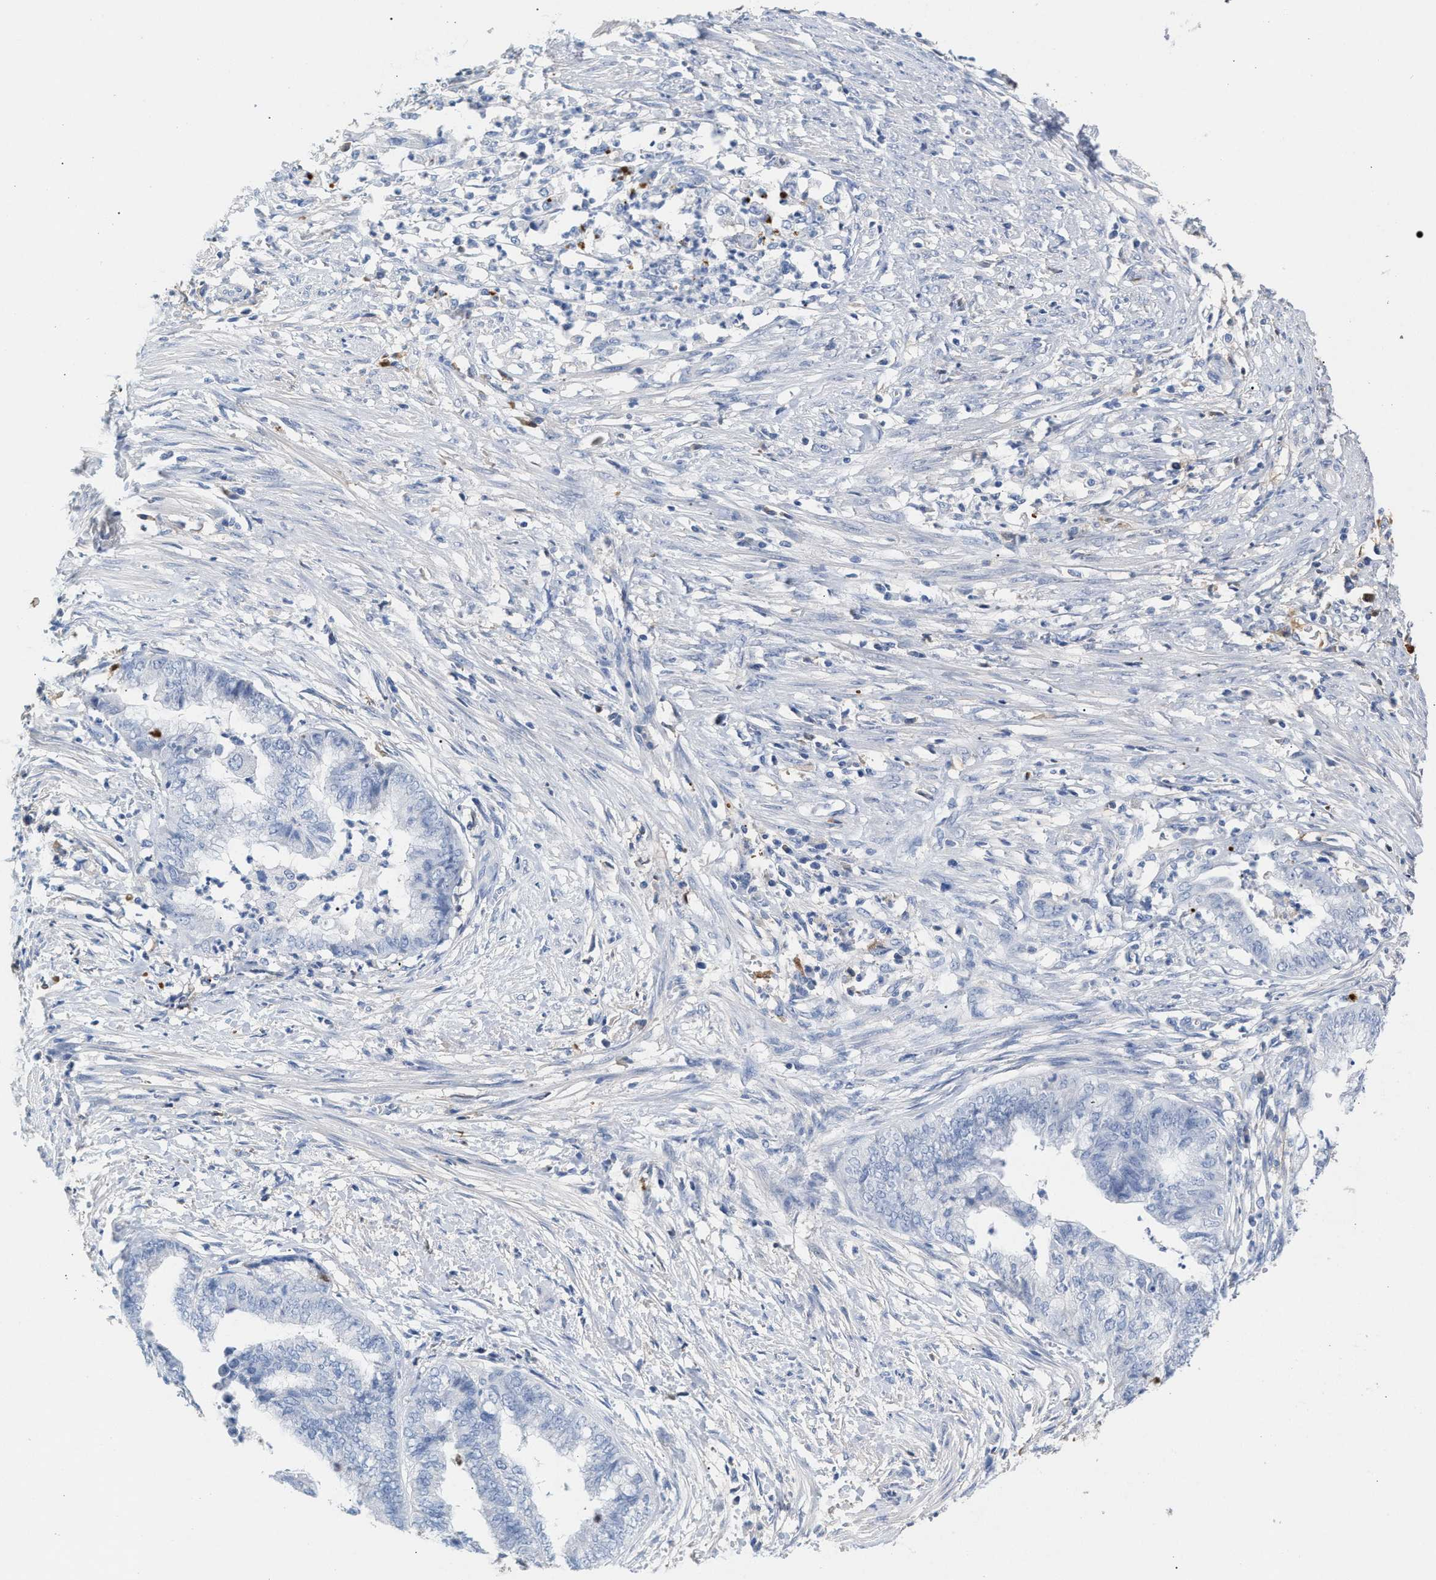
{"staining": {"intensity": "negative", "quantity": "none", "location": "none"}, "tissue": "endometrial cancer", "cell_type": "Tumor cells", "image_type": "cancer", "snomed": [{"axis": "morphology", "description": "Necrosis, NOS"}, {"axis": "morphology", "description": "Adenocarcinoma, NOS"}, {"axis": "topography", "description": "Endometrium"}], "caption": "High magnification brightfield microscopy of endometrial cancer (adenocarcinoma) stained with DAB (3,3'-diaminobenzidine) (brown) and counterstained with hematoxylin (blue): tumor cells show no significant staining. (Brightfield microscopy of DAB (3,3'-diaminobenzidine) IHC at high magnification).", "gene": "APOH", "patient": {"sex": "female", "age": 79}}